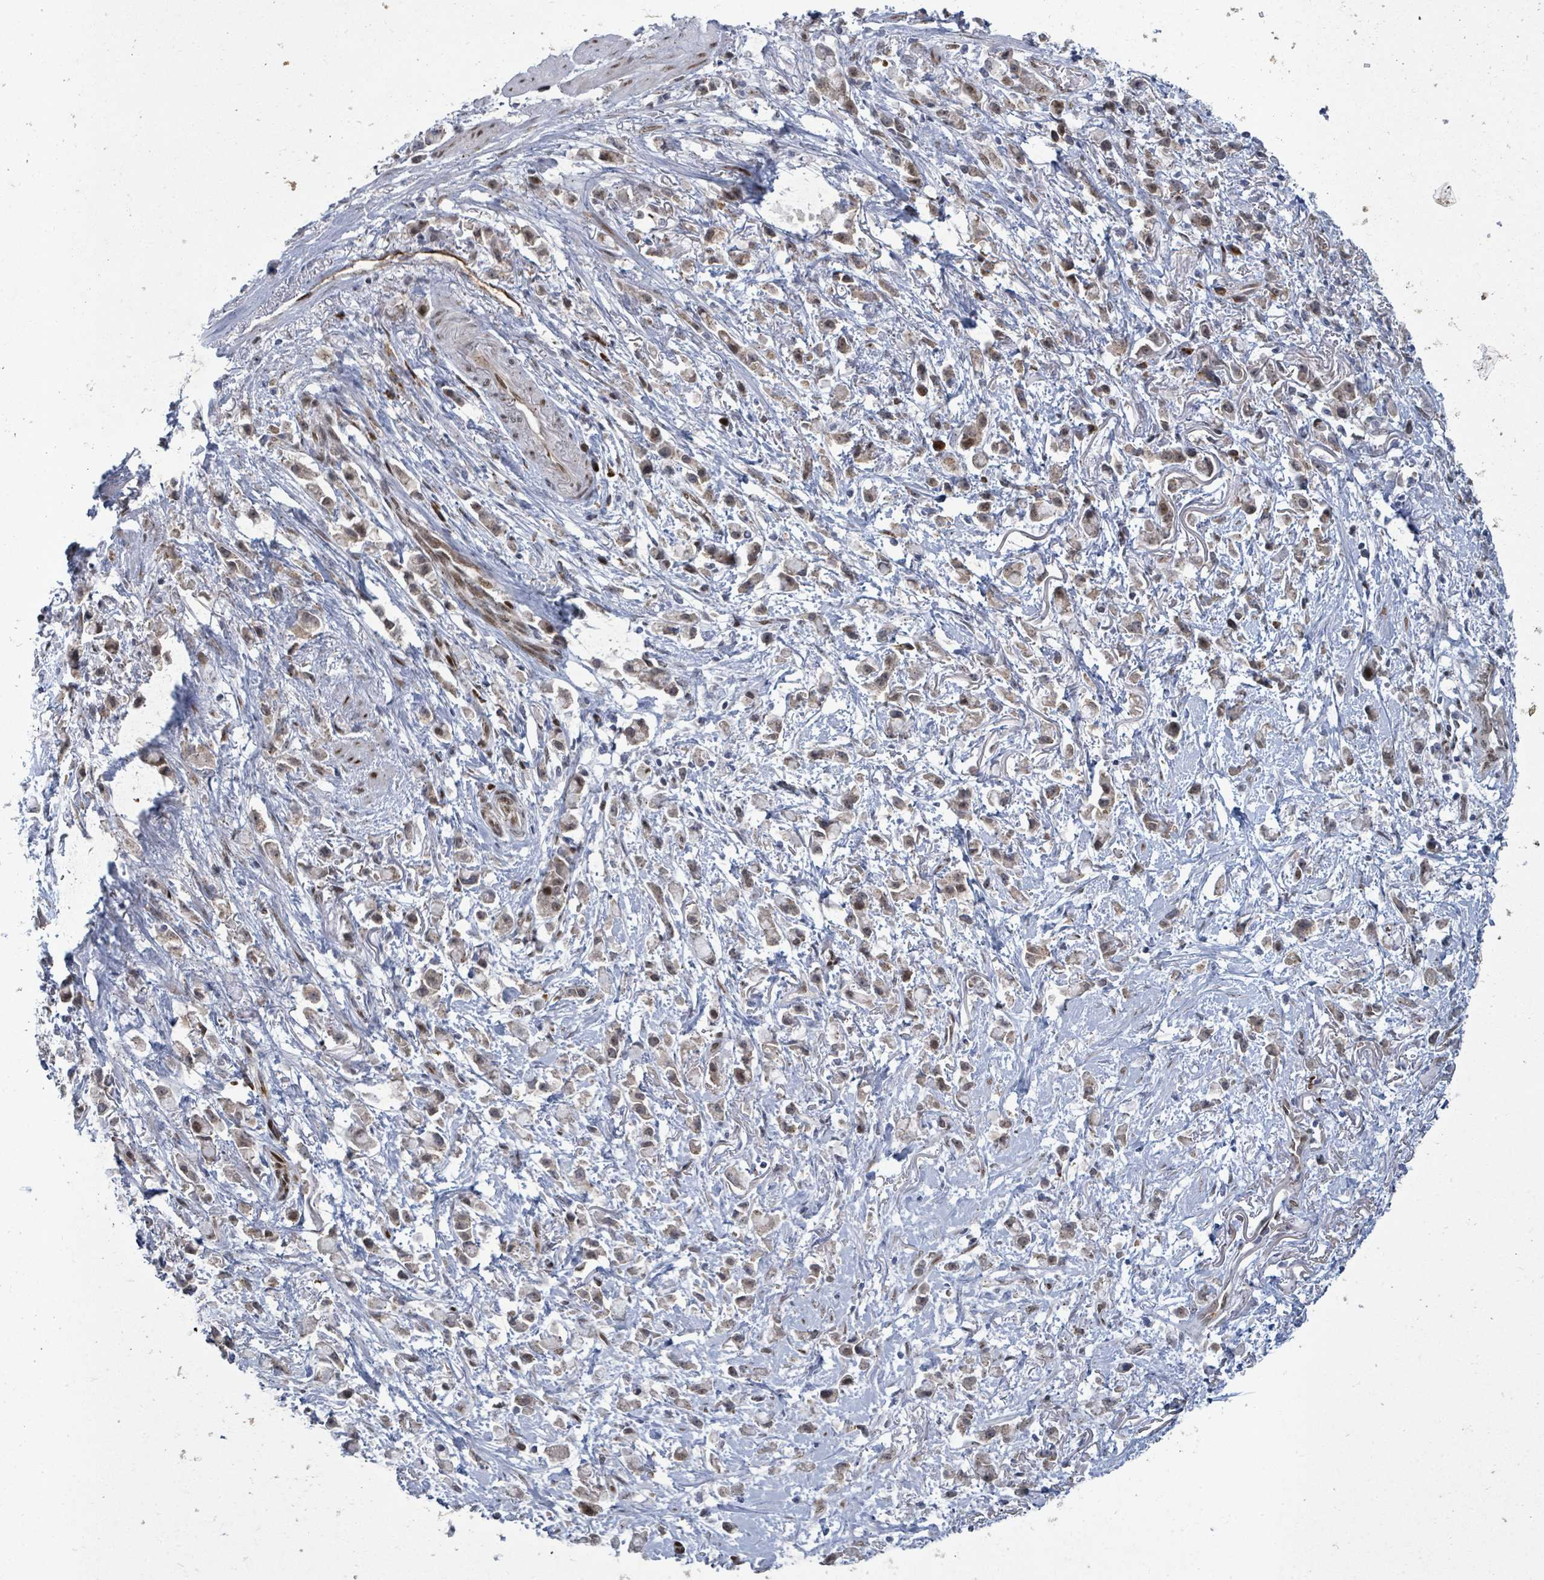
{"staining": {"intensity": "weak", "quantity": "<25%", "location": "nuclear"}, "tissue": "stomach cancer", "cell_type": "Tumor cells", "image_type": "cancer", "snomed": [{"axis": "morphology", "description": "Adenocarcinoma, NOS"}, {"axis": "topography", "description": "Stomach"}], "caption": "Tumor cells are negative for protein expression in human adenocarcinoma (stomach). (DAB (3,3'-diaminobenzidine) IHC, high magnification).", "gene": "TUSC1", "patient": {"sex": "female", "age": 81}}